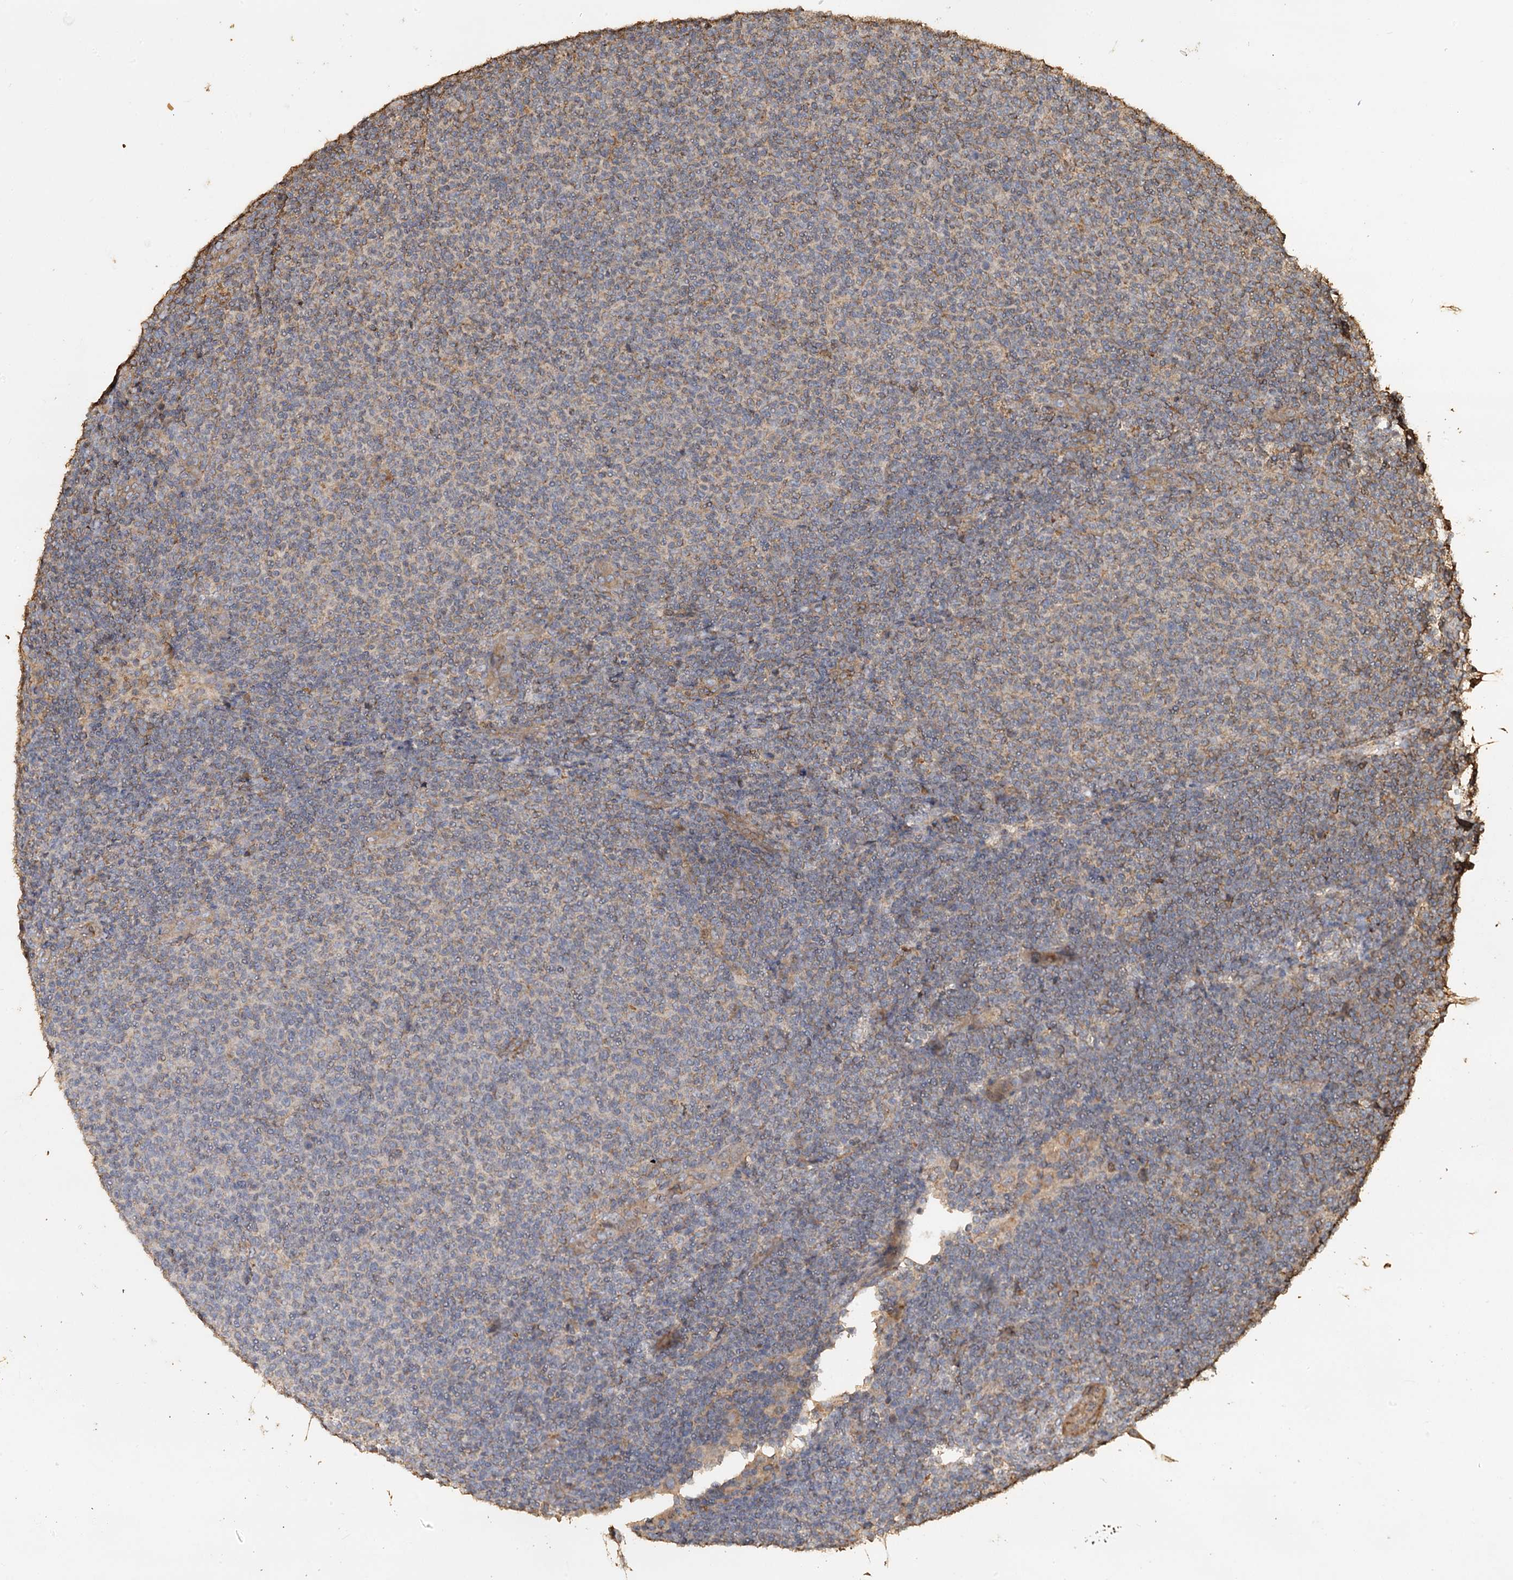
{"staining": {"intensity": "moderate", "quantity": "25%-75%", "location": "cytoplasmic/membranous"}, "tissue": "lymphoma", "cell_type": "Tumor cells", "image_type": "cancer", "snomed": [{"axis": "morphology", "description": "Malignant lymphoma, non-Hodgkin's type, Low grade"}, {"axis": "topography", "description": "Lymph node"}], "caption": "Immunohistochemical staining of human lymphoma demonstrates medium levels of moderate cytoplasmic/membranous protein expression in about 25%-75% of tumor cells.", "gene": "PIK3C2A", "patient": {"sex": "male", "age": 66}}